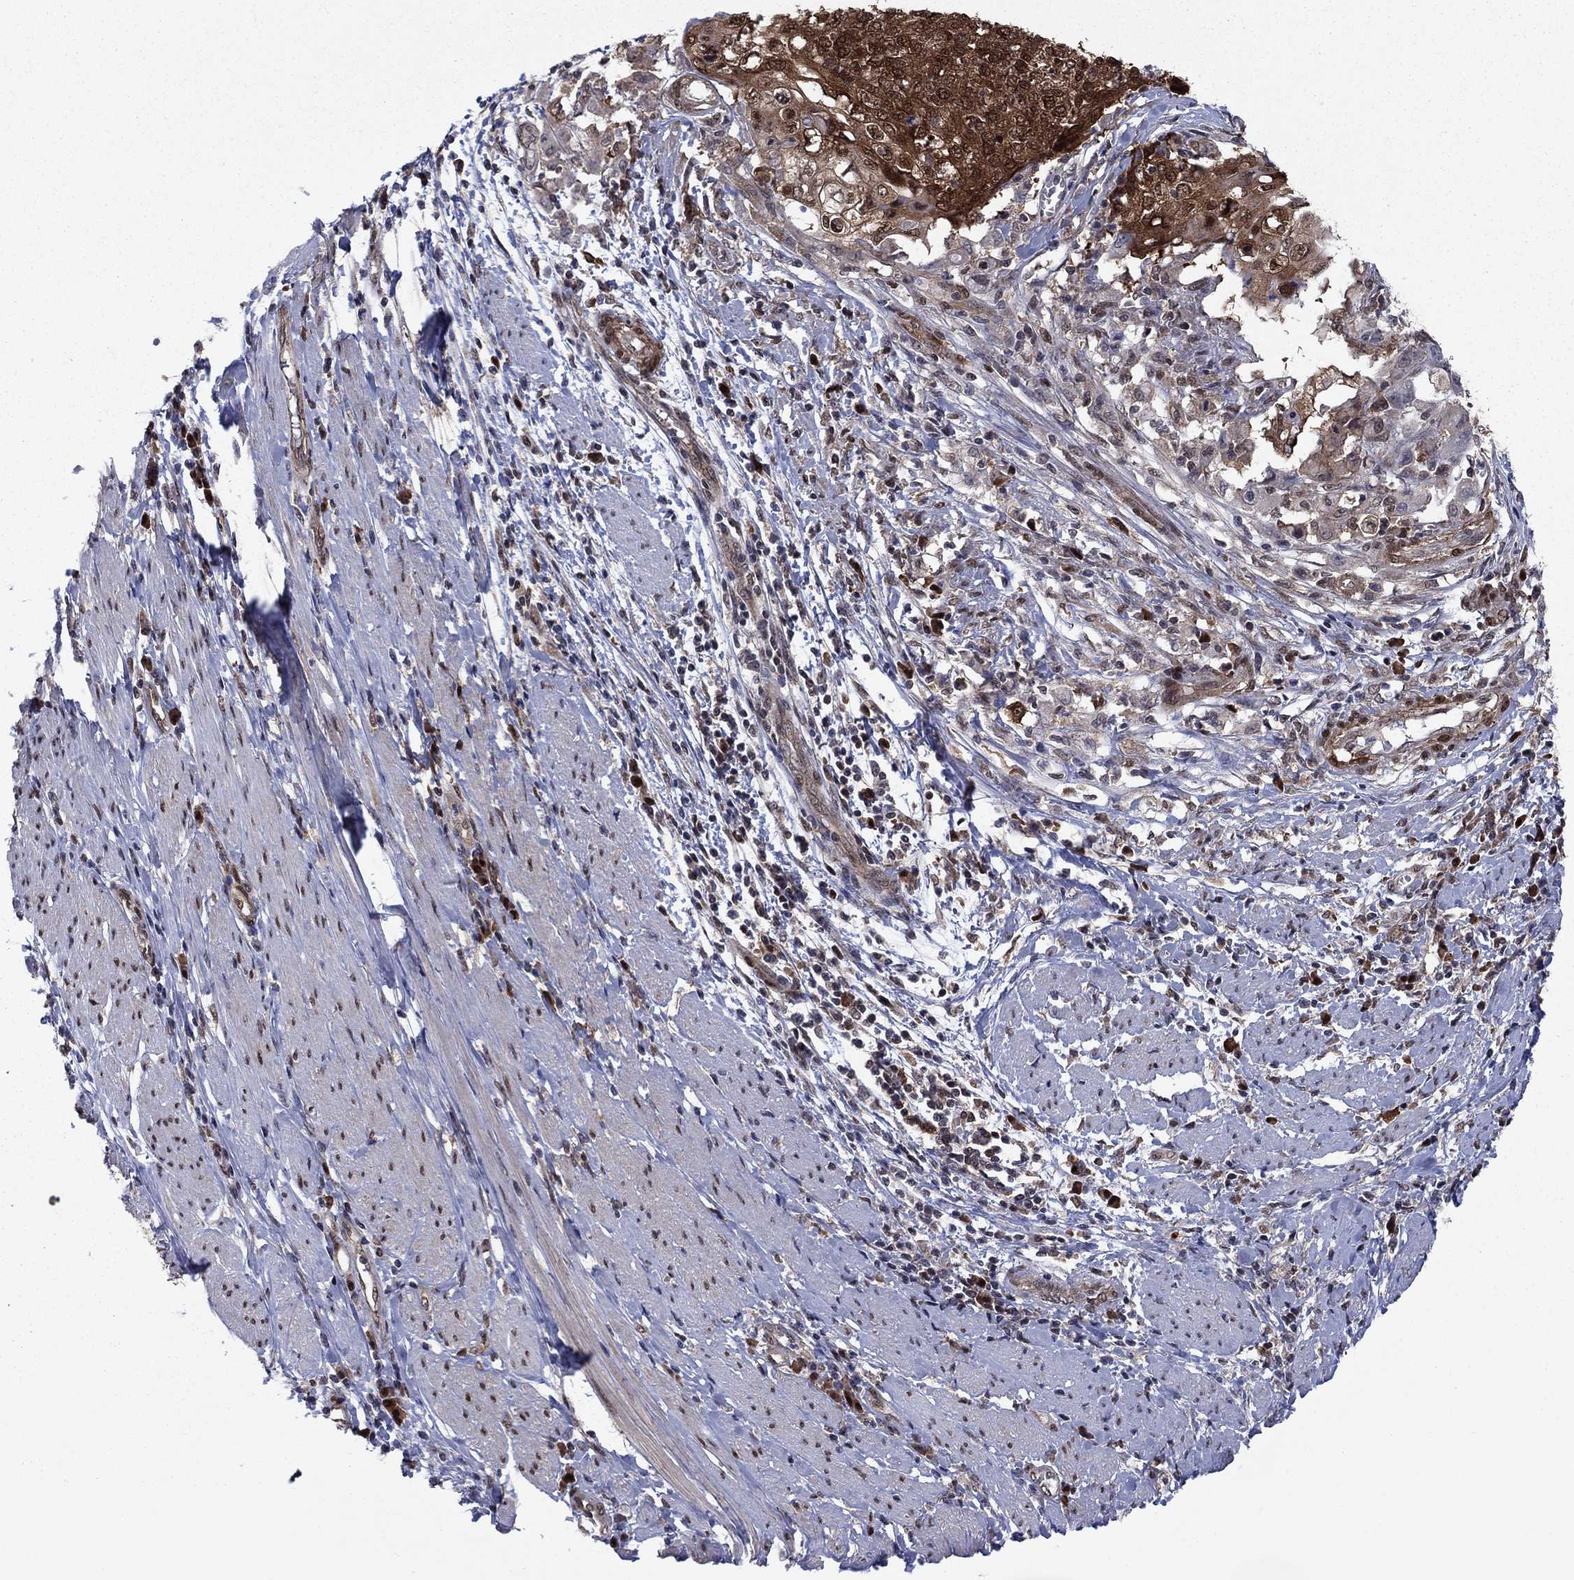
{"staining": {"intensity": "strong", "quantity": ">75%", "location": "cytoplasmic/membranous,nuclear"}, "tissue": "cervical cancer", "cell_type": "Tumor cells", "image_type": "cancer", "snomed": [{"axis": "morphology", "description": "Squamous cell carcinoma, NOS"}, {"axis": "topography", "description": "Cervix"}], "caption": "Protein analysis of cervical cancer tissue exhibits strong cytoplasmic/membranous and nuclear staining in approximately >75% of tumor cells. The staining was performed using DAB (3,3'-diaminobenzidine) to visualize the protein expression in brown, while the nuclei were stained in blue with hematoxylin (Magnification: 20x).", "gene": "FKBP4", "patient": {"sex": "female", "age": 39}}